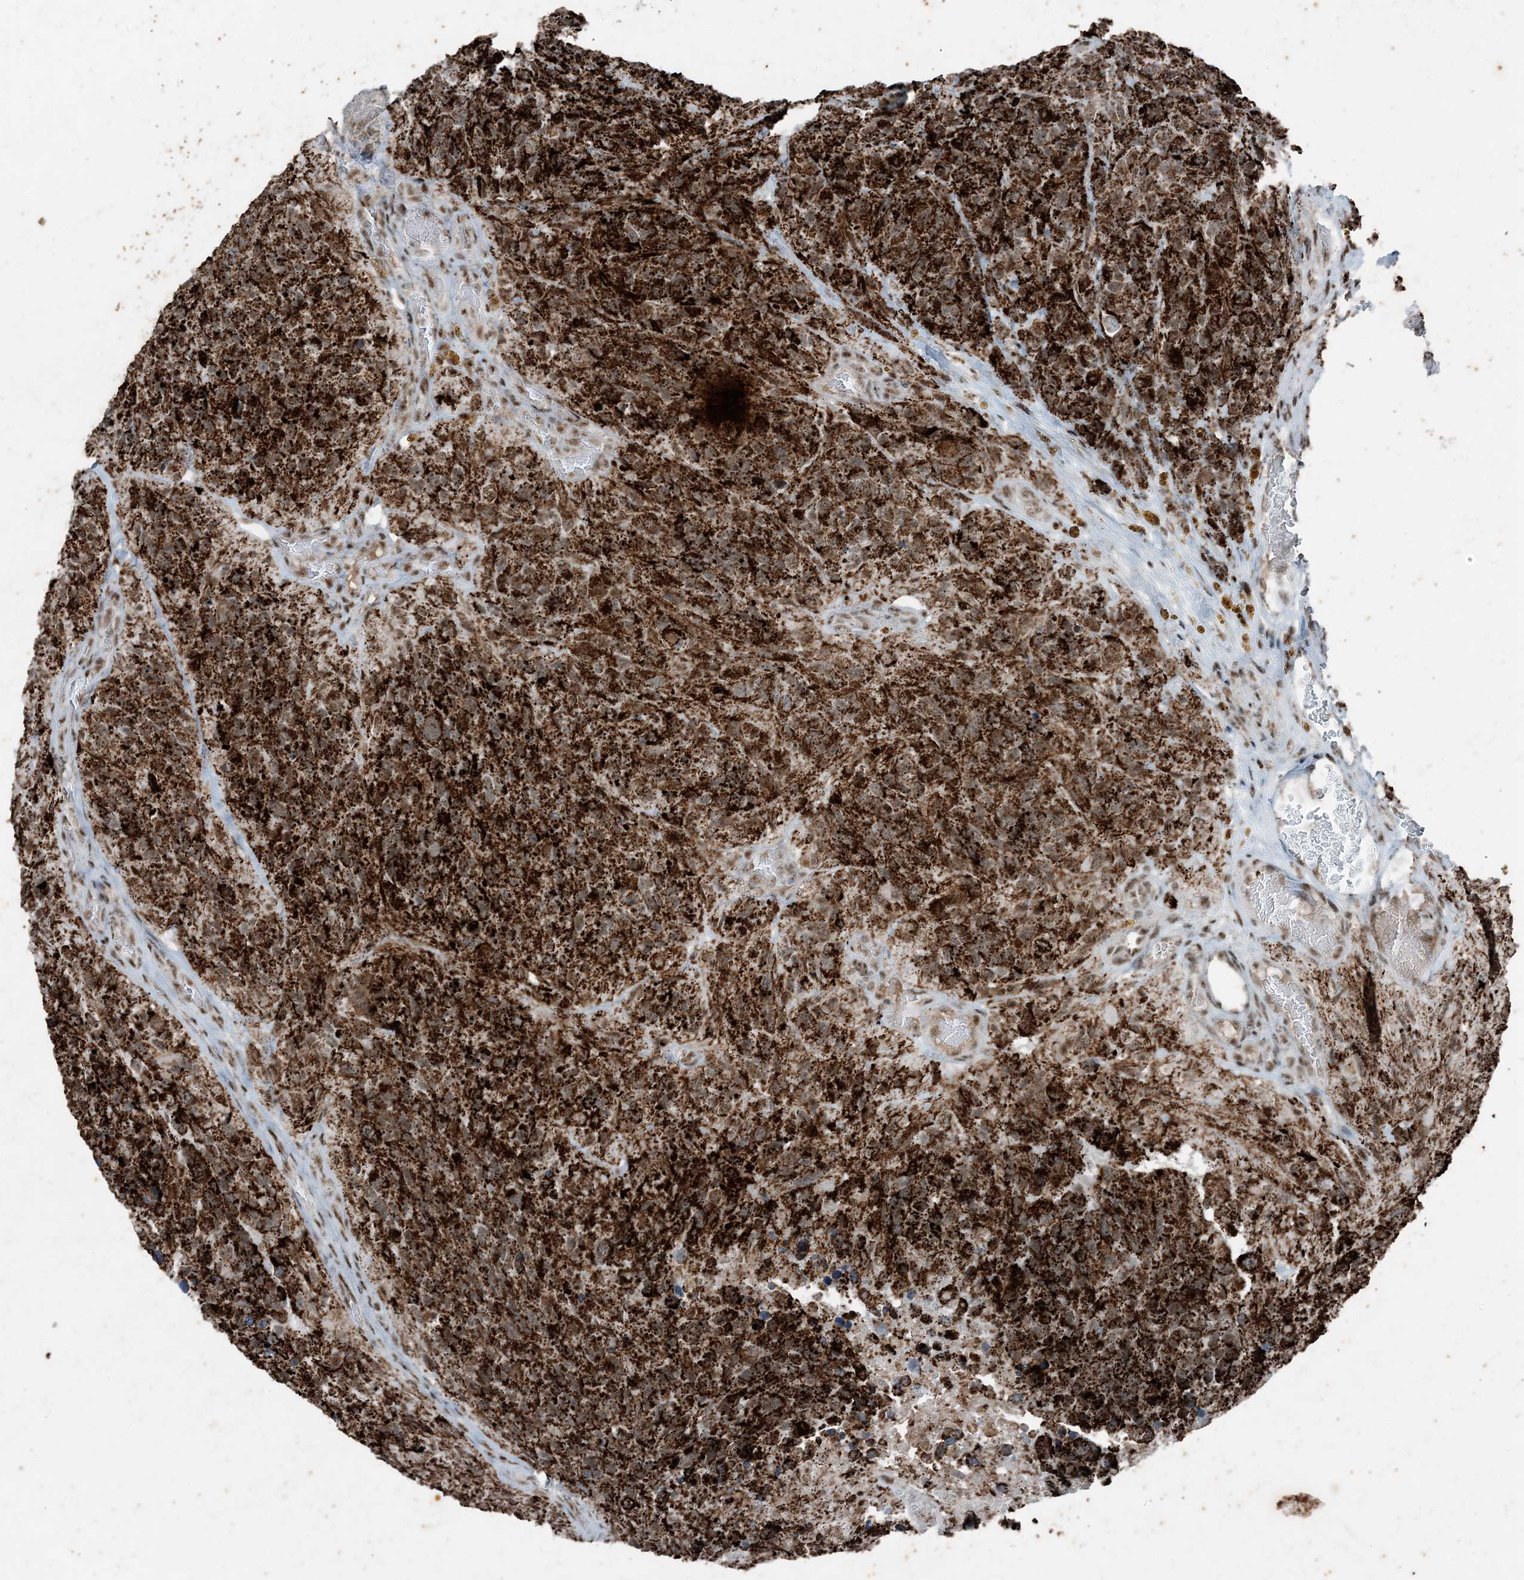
{"staining": {"intensity": "strong", "quantity": ">75%", "location": "cytoplasmic/membranous"}, "tissue": "glioma", "cell_type": "Tumor cells", "image_type": "cancer", "snomed": [{"axis": "morphology", "description": "Glioma, malignant, High grade"}, {"axis": "topography", "description": "Brain"}], "caption": "Protein expression analysis of glioma shows strong cytoplasmic/membranous positivity in about >75% of tumor cells.", "gene": "TADA2B", "patient": {"sex": "male", "age": 69}}